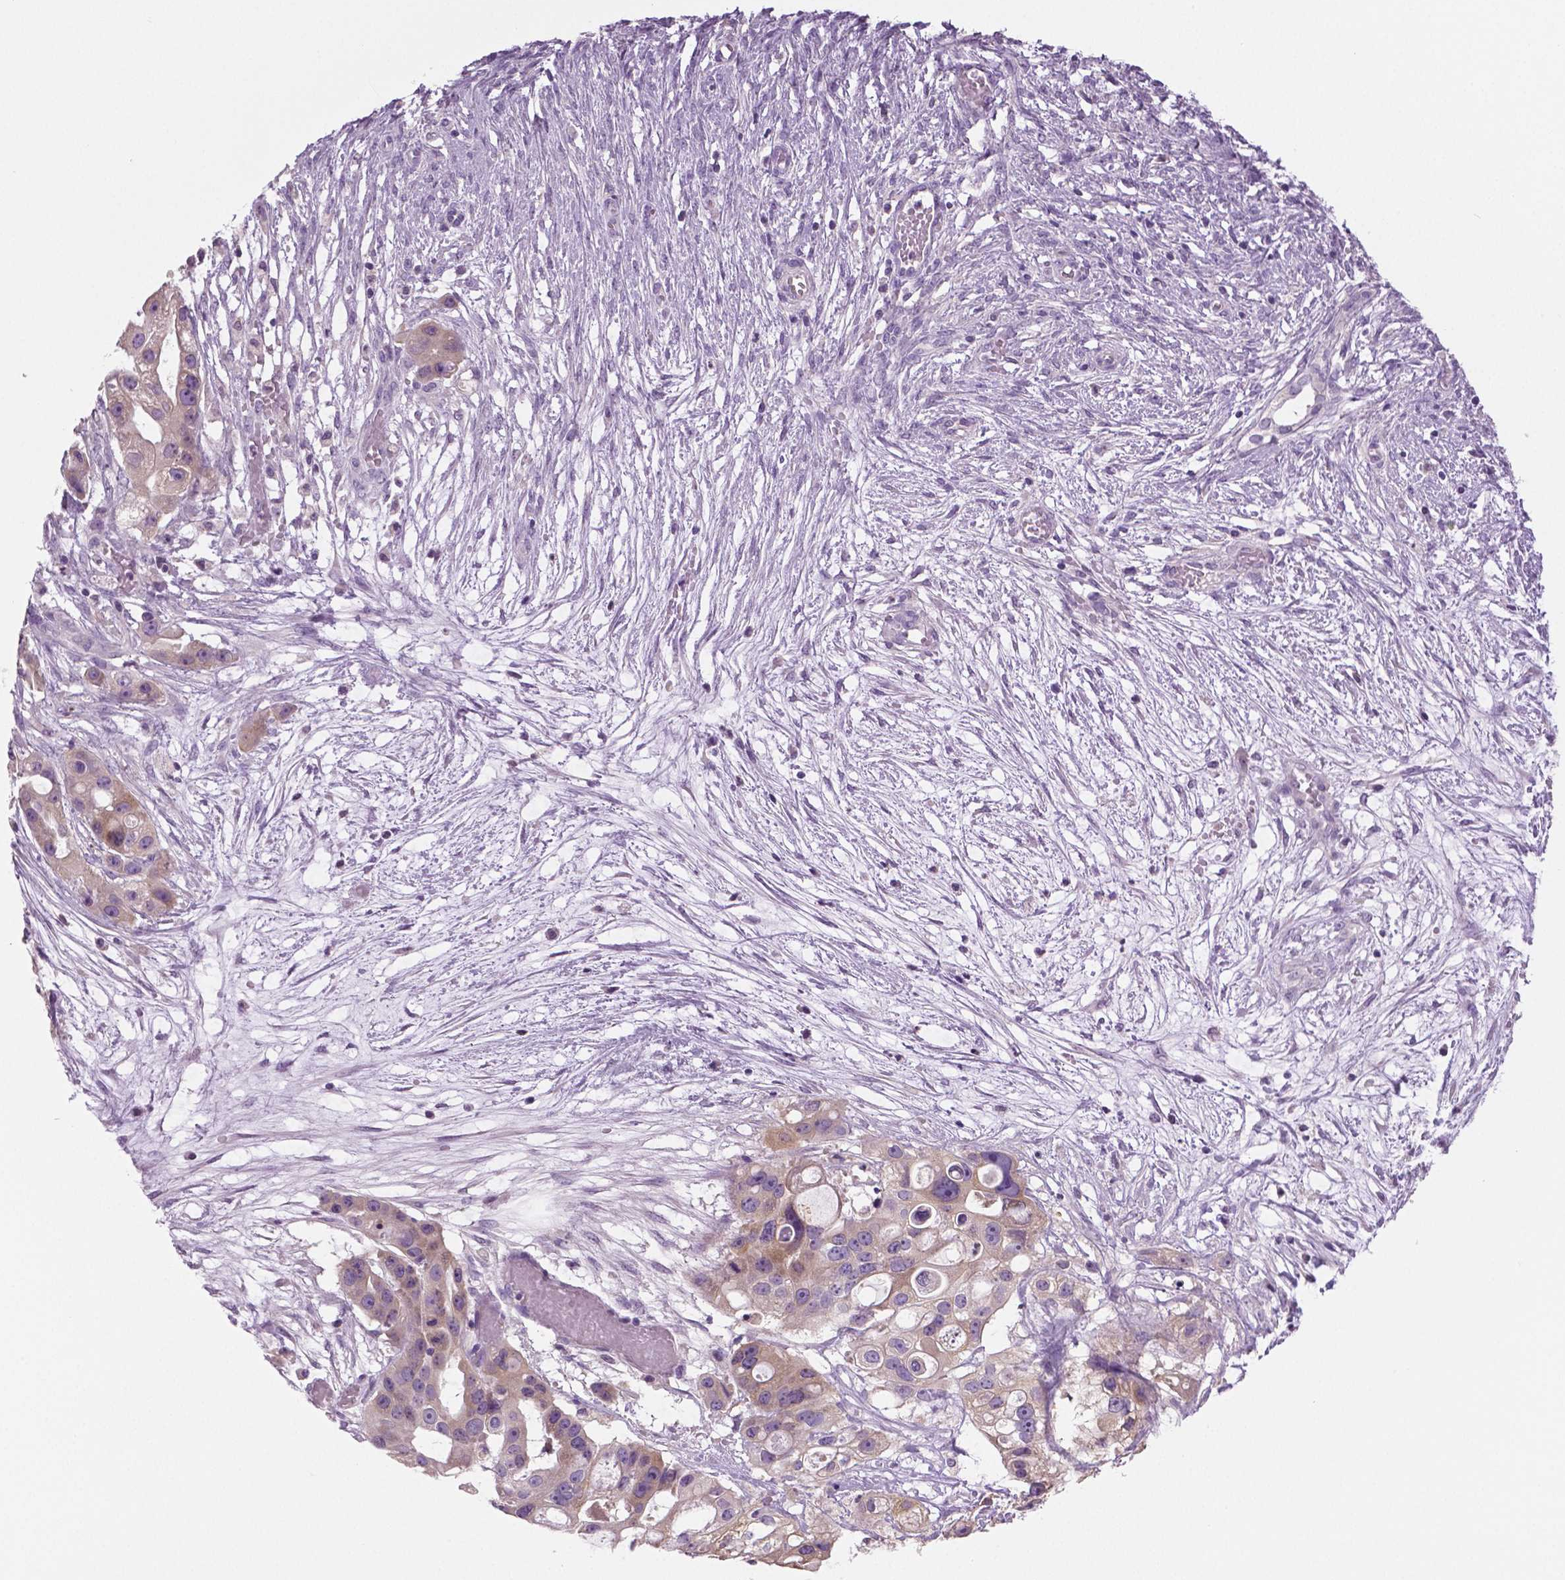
{"staining": {"intensity": "weak", "quantity": "25%-75%", "location": "cytoplasmic/membranous"}, "tissue": "ovarian cancer", "cell_type": "Tumor cells", "image_type": "cancer", "snomed": [{"axis": "morphology", "description": "Cystadenocarcinoma, serous, NOS"}, {"axis": "topography", "description": "Ovary"}], "caption": "Approximately 25%-75% of tumor cells in ovarian cancer demonstrate weak cytoplasmic/membranous protein staining as visualized by brown immunohistochemical staining.", "gene": "DNAH12", "patient": {"sex": "female", "age": 56}}